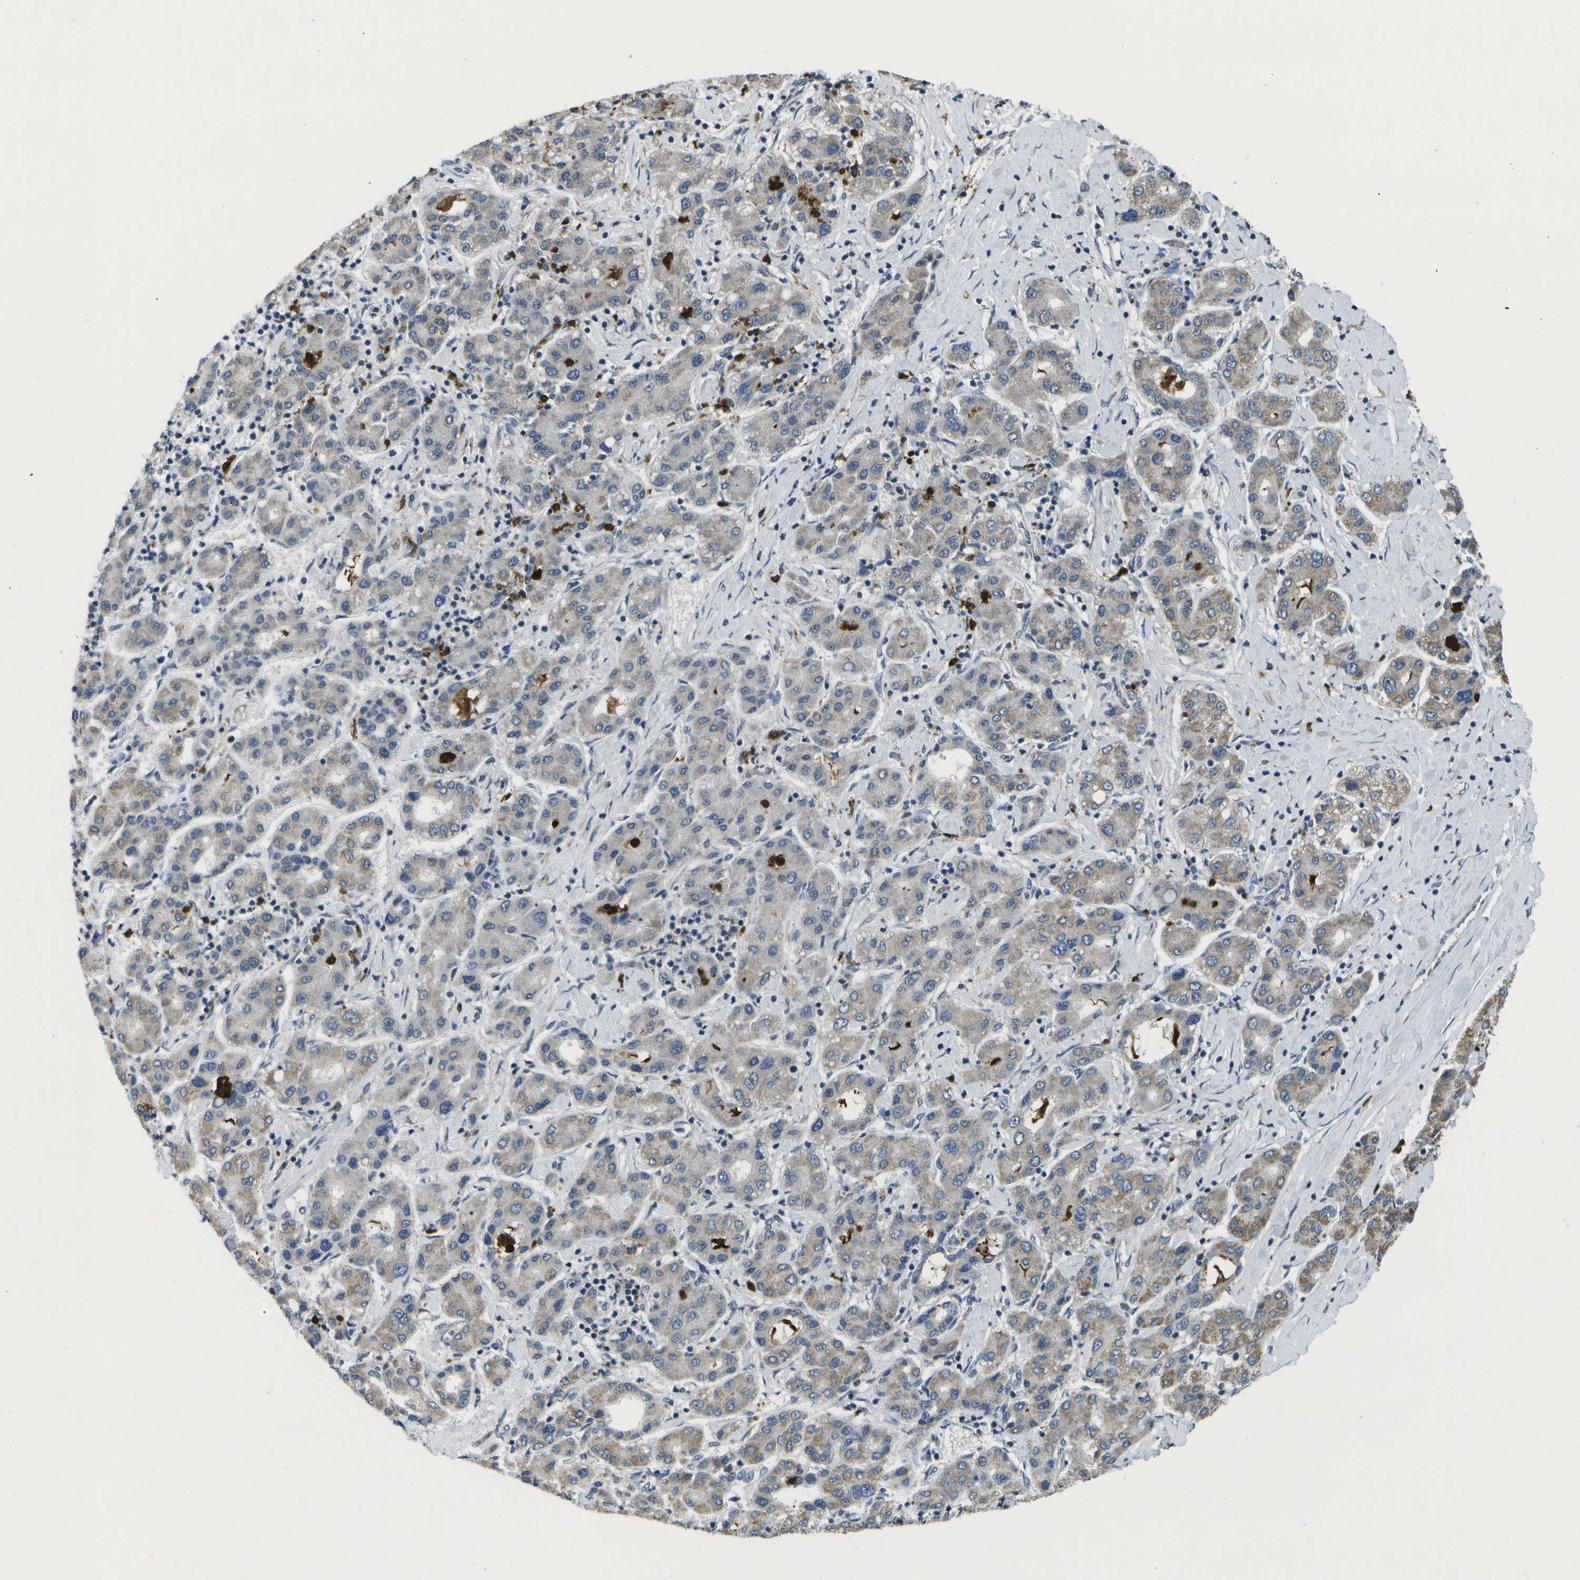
{"staining": {"intensity": "moderate", "quantity": "25%-75%", "location": "cytoplasmic/membranous"}, "tissue": "liver cancer", "cell_type": "Tumor cells", "image_type": "cancer", "snomed": [{"axis": "morphology", "description": "Carcinoma, Hepatocellular, NOS"}, {"axis": "topography", "description": "Liver"}], "caption": "There is medium levels of moderate cytoplasmic/membranous staining in tumor cells of hepatocellular carcinoma (liver), as demonstrated by immunohistochemical staining (brown color).", "gene": "GALNT15", "patient": {"sex": "male", "age": 65}}